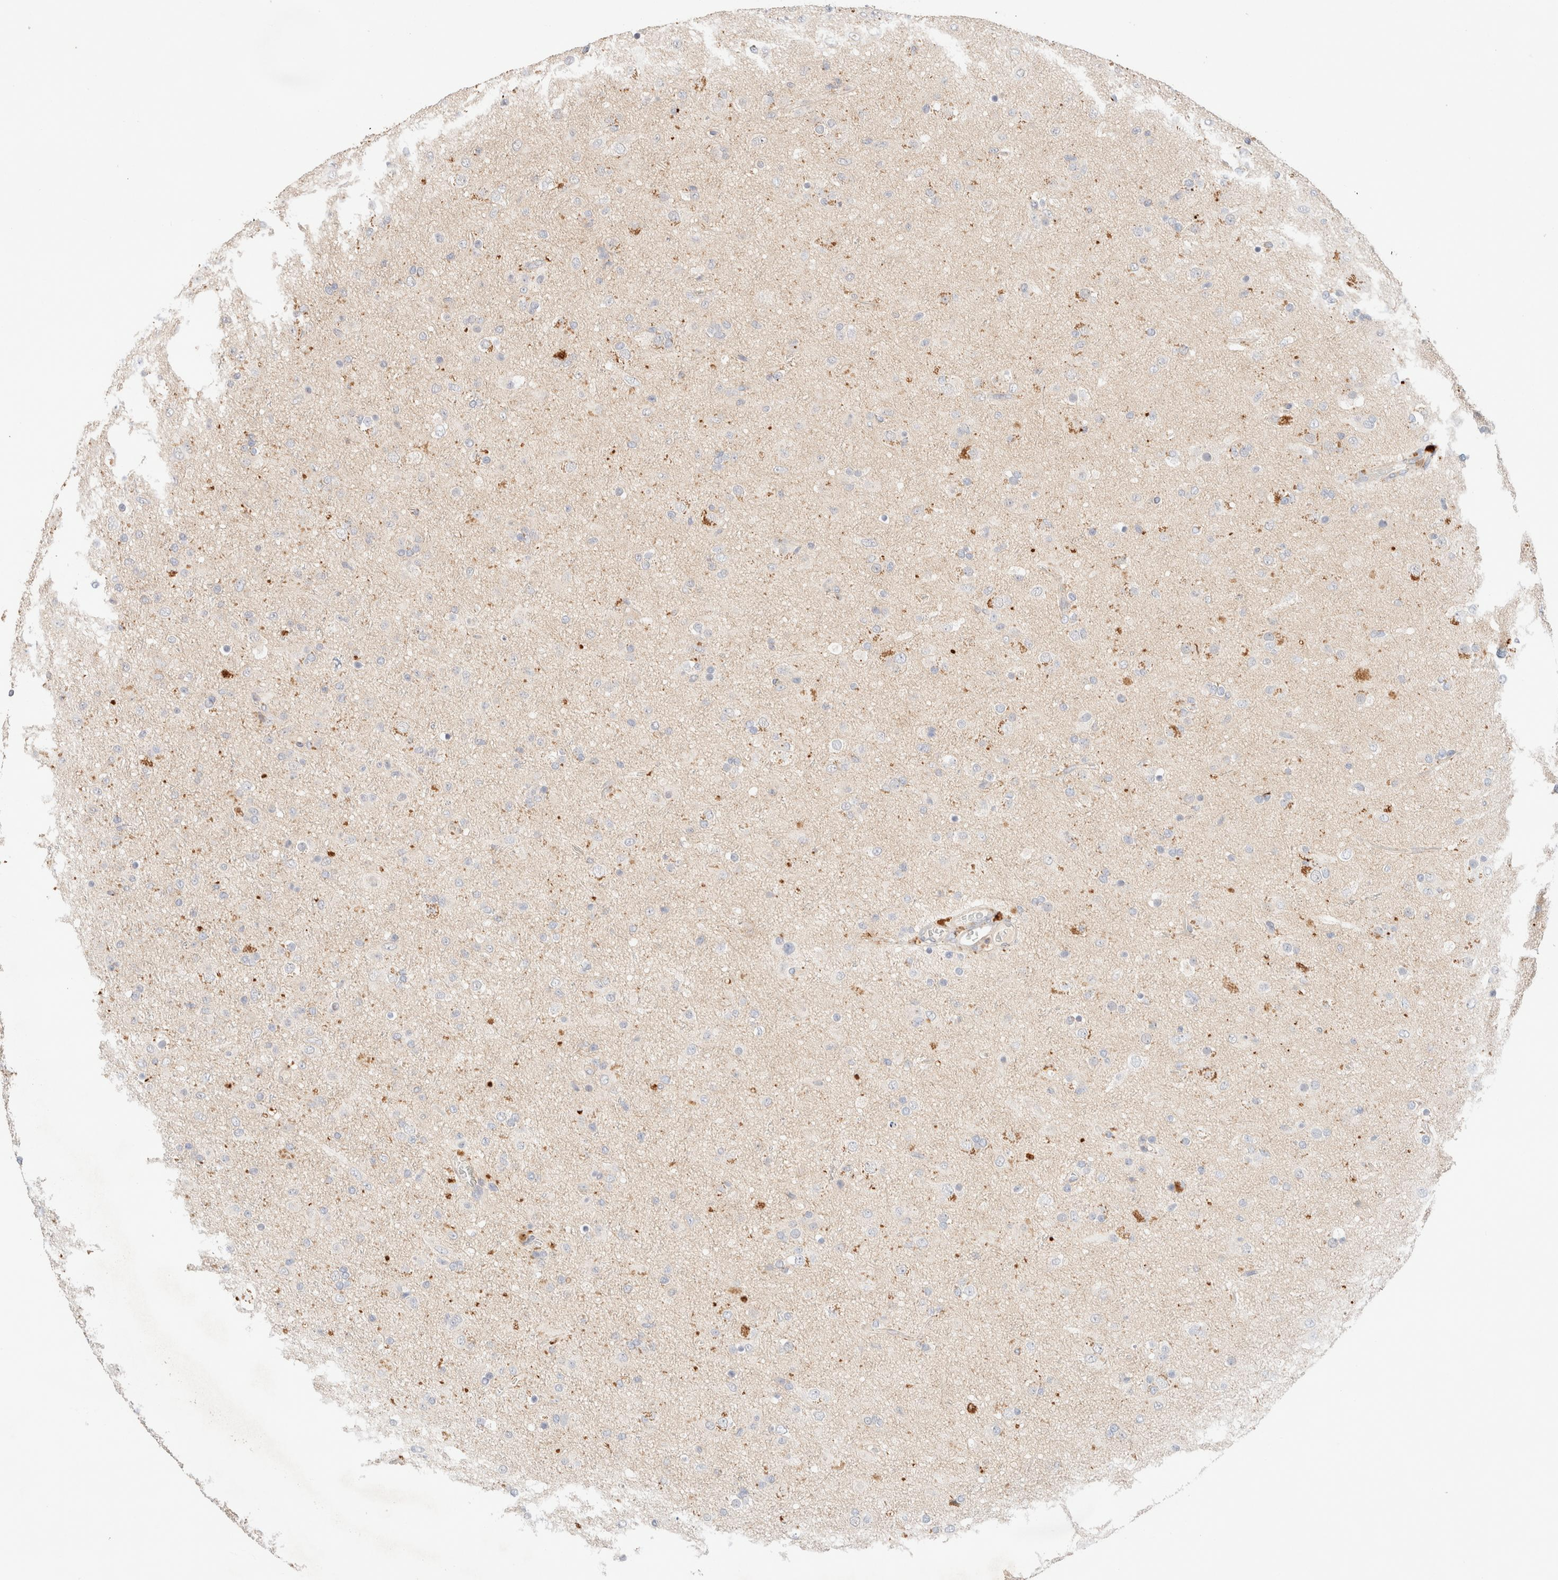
{"staining": {"intensity": "negative", "quantity": "none", "location": "none"}, "tissue": "glioma", "cell_type": "Tumor cells", "image_type": "cancer", "snomed": [{"axis": "morphology", "description": "Glioma, malignant, Low grade"}, {"axis": "topography", "description": "Brain"}], "caption": "This is an immunohistochemistry (IHC) micrograph of human glioma. There is no staining in tumor cells.", "gene": "SGSM2", "patient": {"sex": "male", "age": 65}}